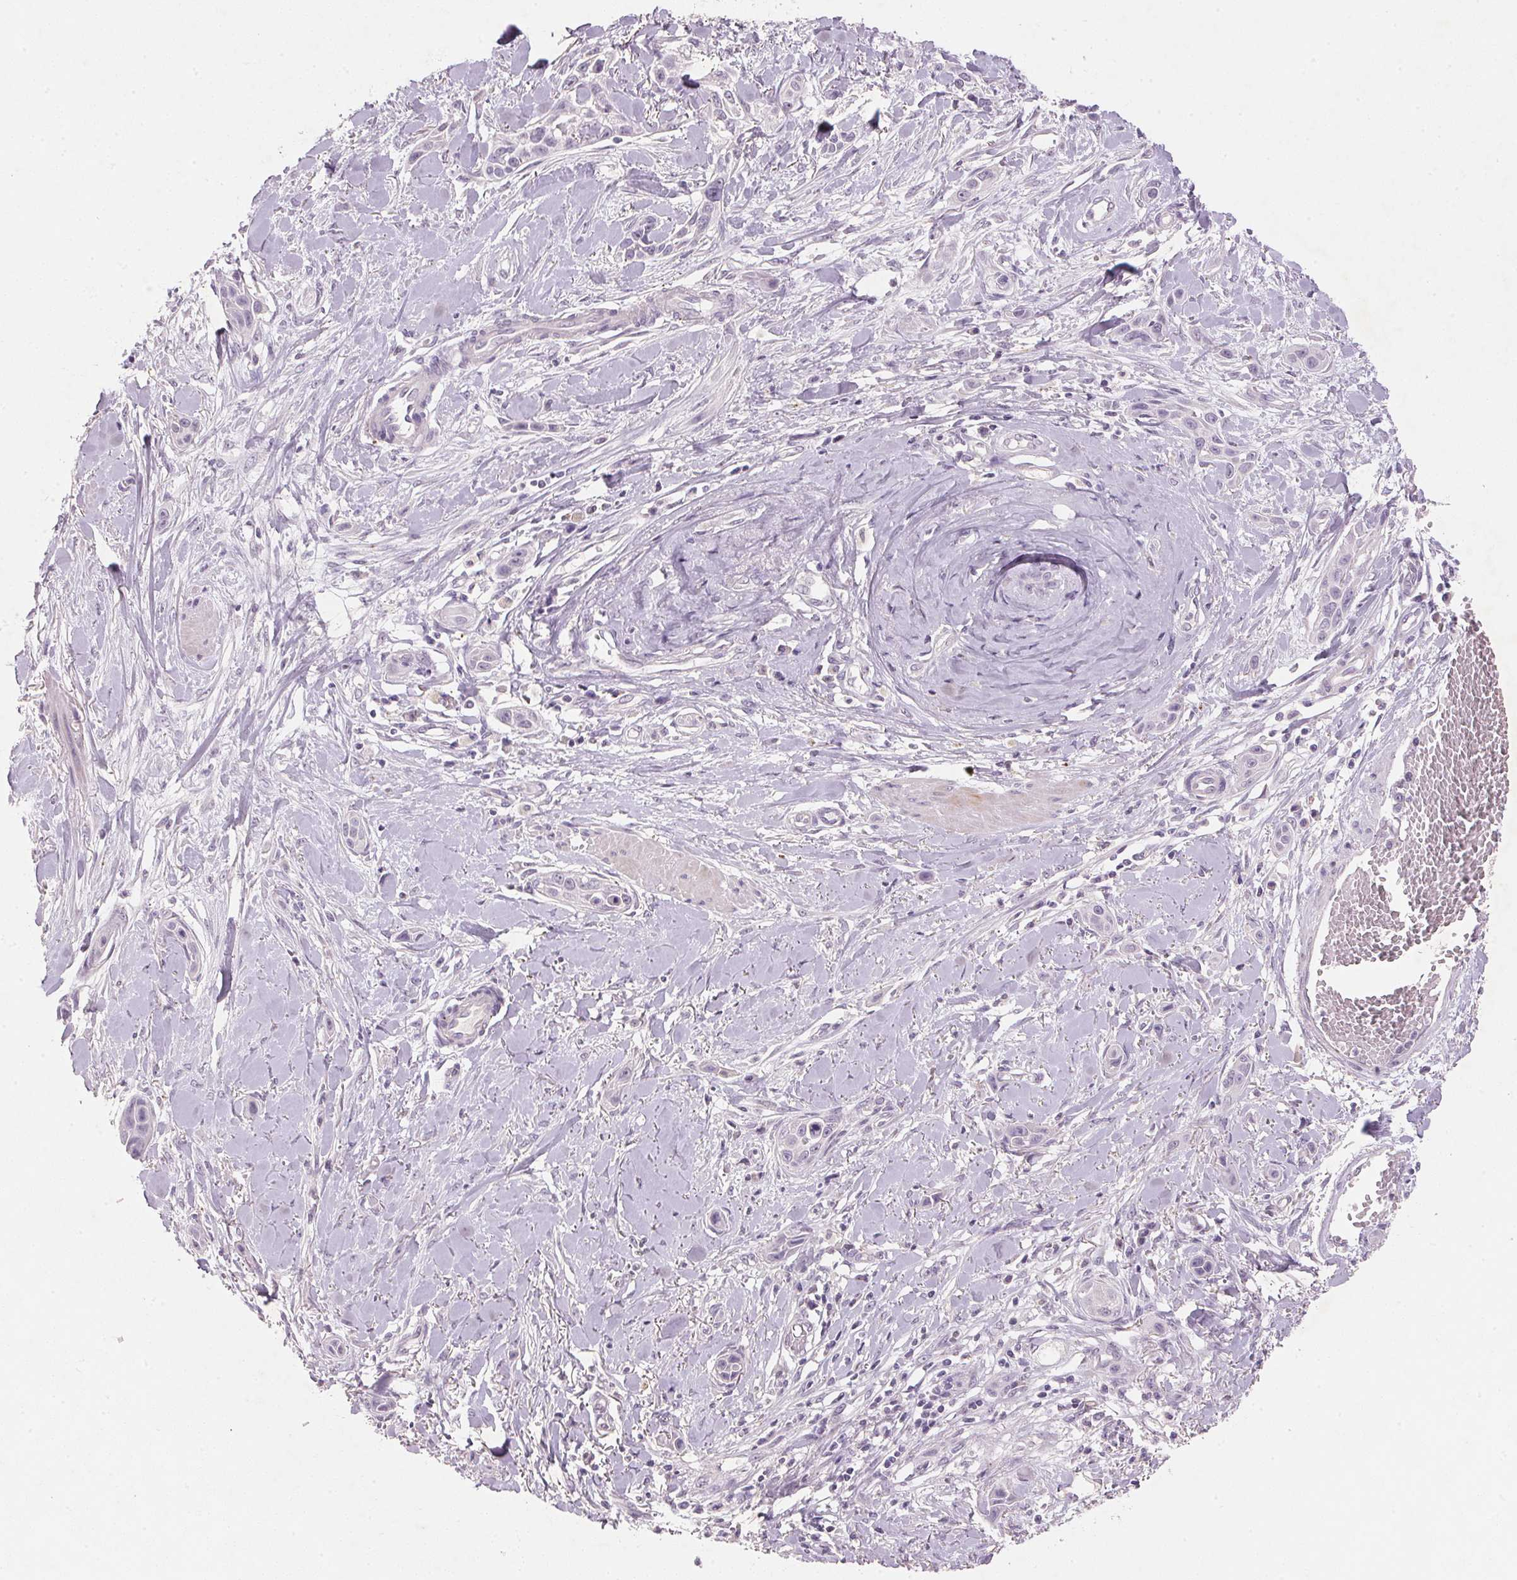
{"staining": {"intensity": "negative", "quantity": "none", "location": "none"}, "tissue": "skin cancer", "cell_type": "Tumor cells", "image_type": "cancer", "snomed": [{"axis": "morphology", "description": "Squamous cell carcinoma, NOS"}, {"axis": "topography", "description": "Skin"}], "caption": "Immunohistochemical staining of squamous cell carcinoma (skin) displays no significant expression in tumor cells.", "gene": "CXCL5", "patient": {"sex": "female", "age": 69}}